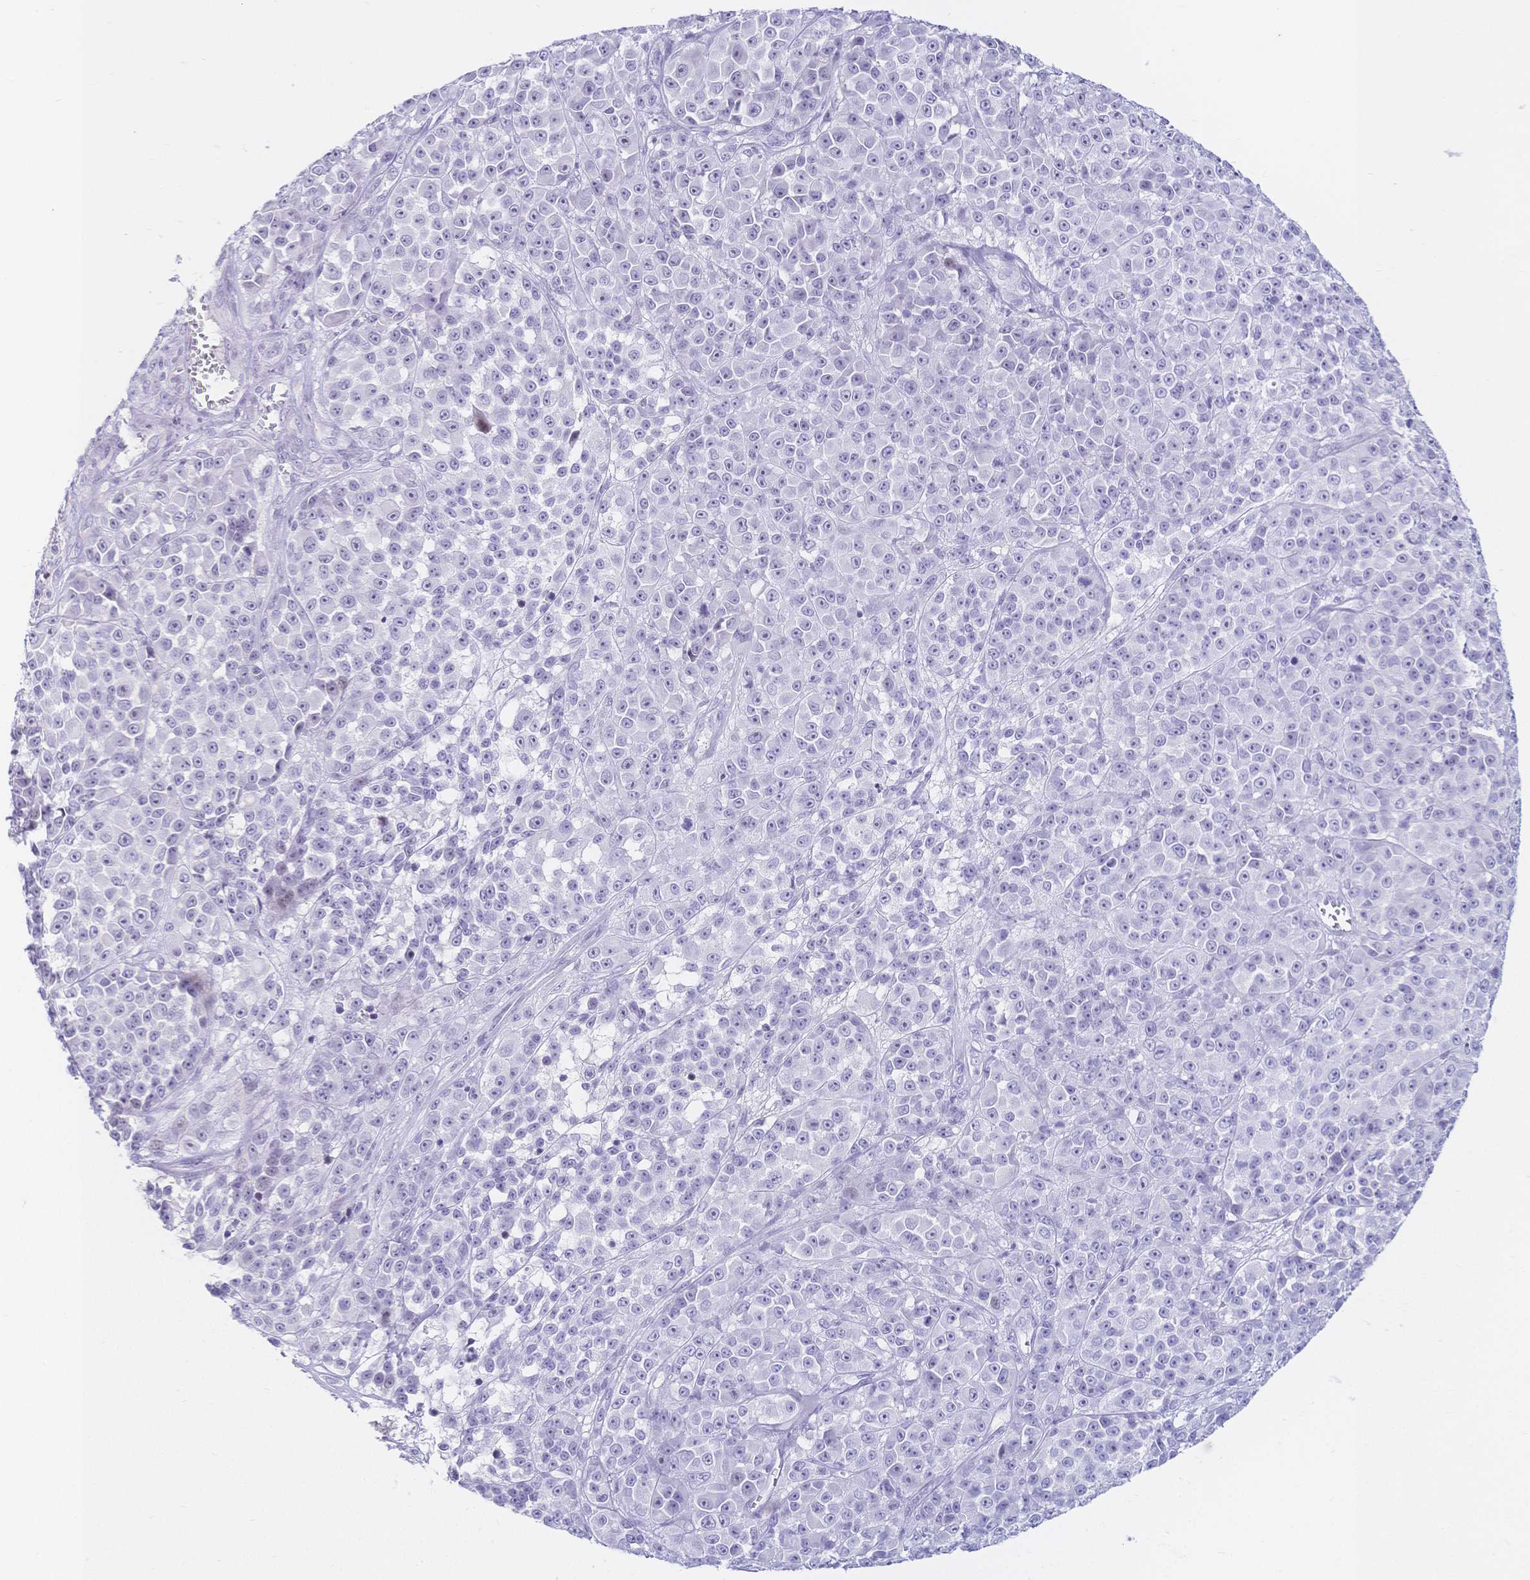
{"staining": {"intensity": "negative", "quantity": "none", "location": "none"}, "tissue": "melanoma", "cell_type": "Tumor cells", "image_type": "cancer", "snomed": [{"axis": "morphology", "description": "Malignant melanoma, NOS"}, {"axis": "topography", "description": "Skin"}, {"axis": "topography", "description": "Skin of back"}], "caption": "There is no significant positivity in tumor cells of malignant melanoma. (Immunohistochemistry, brightfield microscopy, high magnification).", "gene": "CR2", "patient": {"sex": "male", "age": 91}}